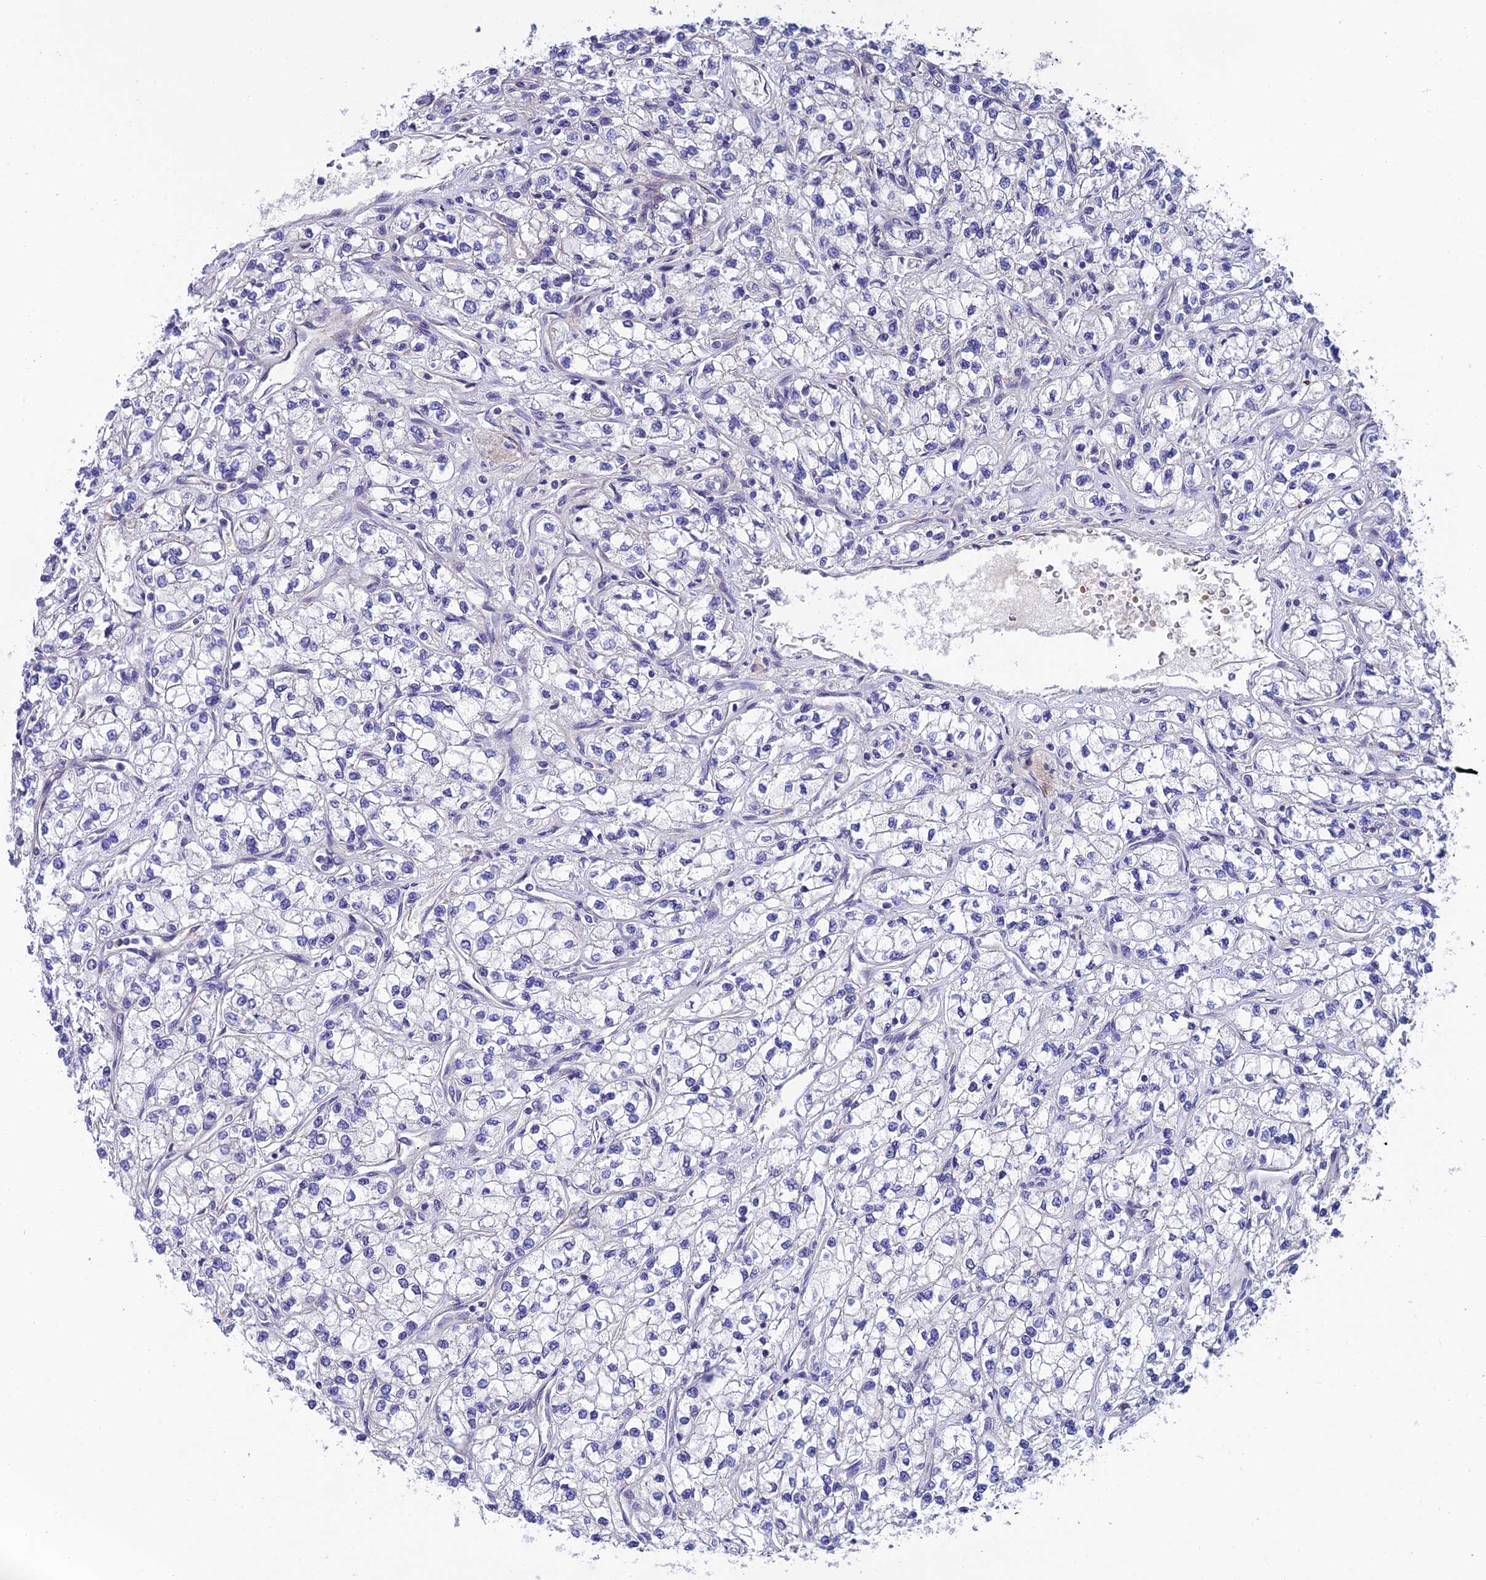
{"staining": {"intensity": "negative", "quantity": "none", "location": "none"}, "tissue": "renal cancer", "cell_type": "Tumor cells", "image_type": "cancer", "snomed": [{"axis": "morphology", "description": "Adenocarcinoma, NOS"}, {"axis": "topography", "description": "Kidney"}], "caption": "Immunohistochemistry (IHC) of human renal adenocarcinoma demonstrates no staining in tumor cells.", "gene": "MACIR", "patient": {"sex": "male", "age": 80}}